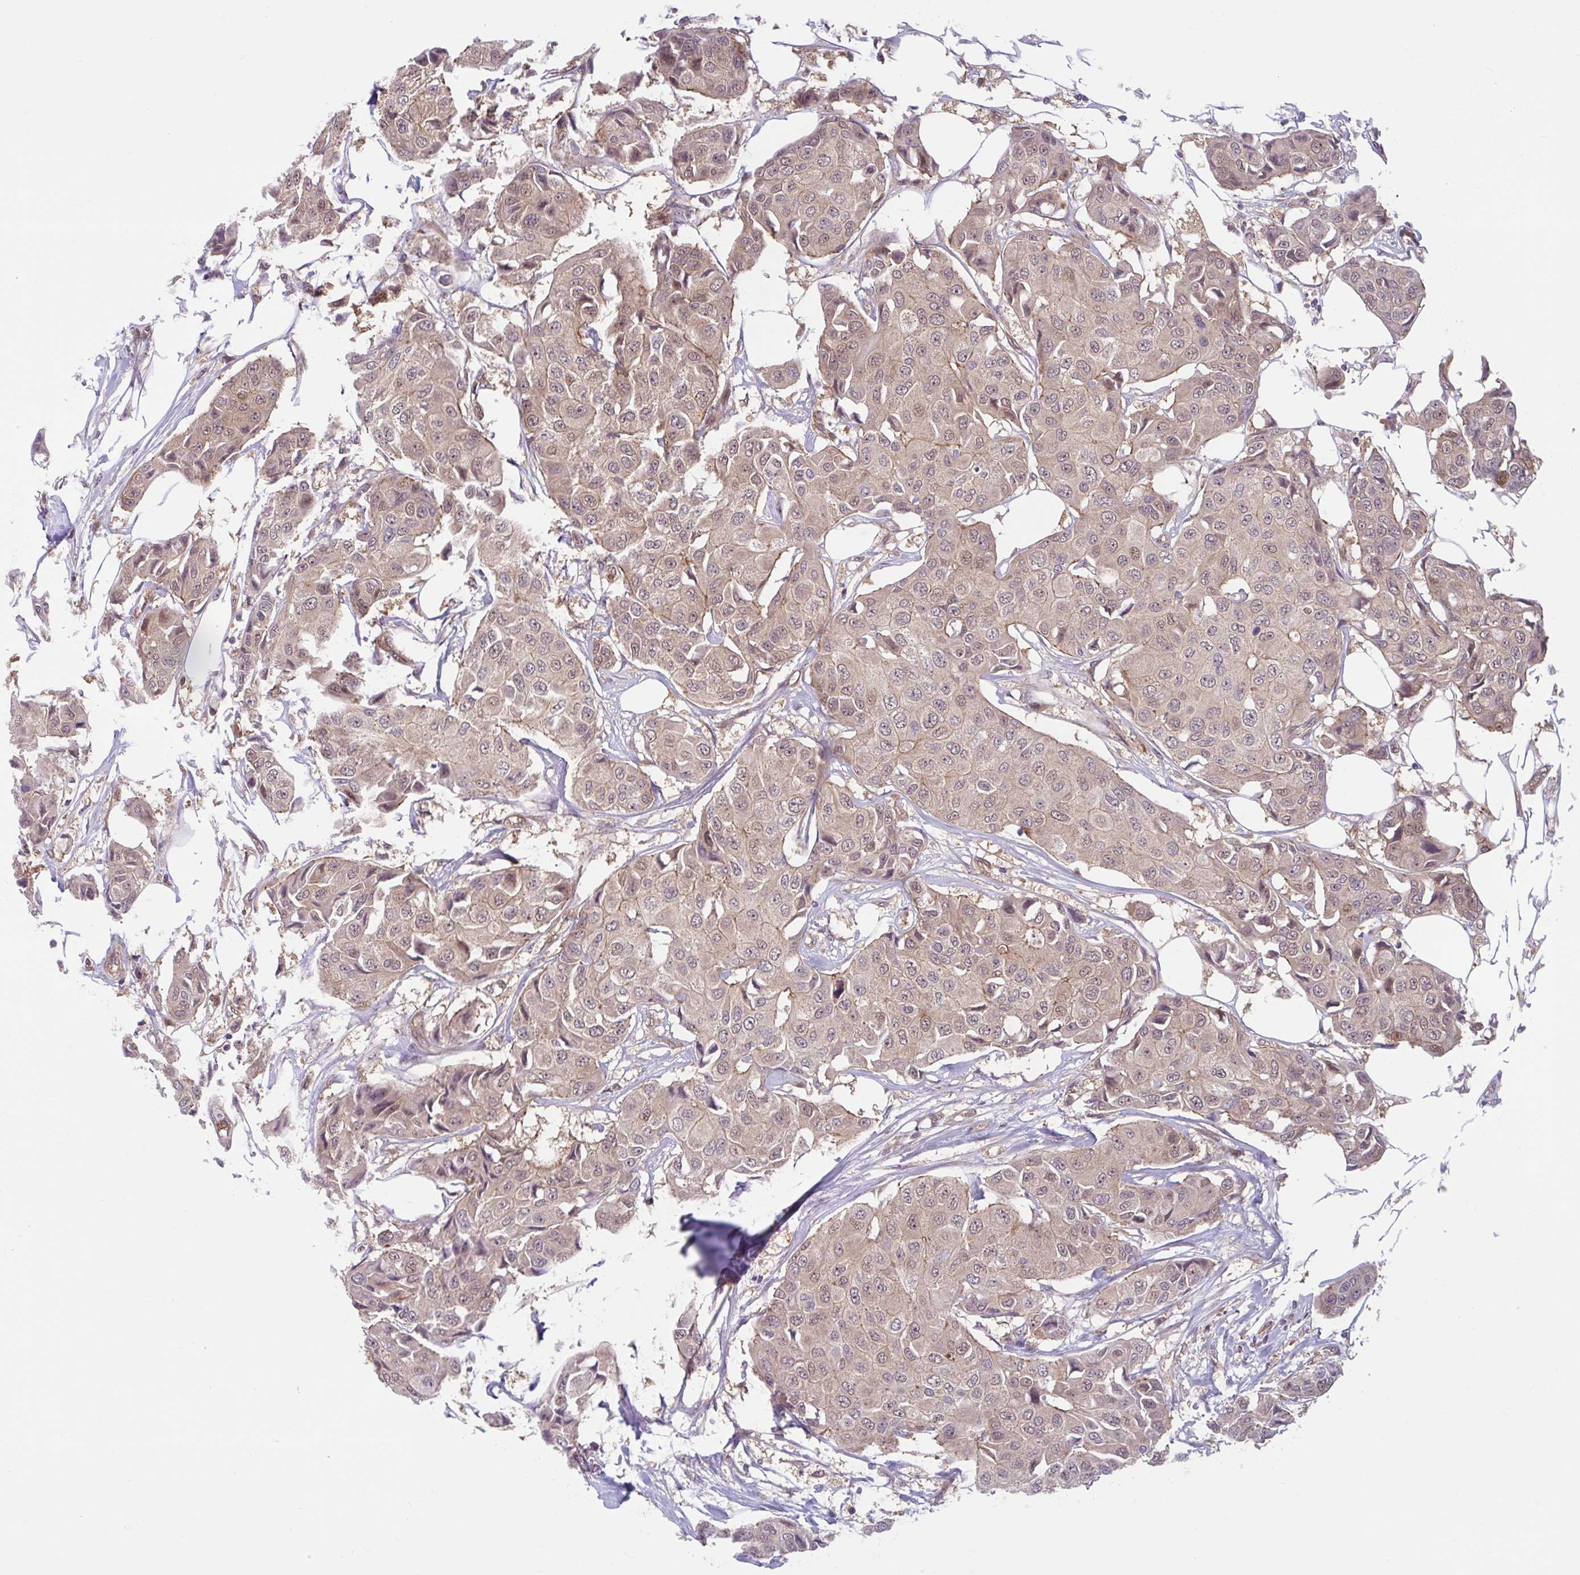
{"staining": {"intensity": "weak", "quantity": "25%-75%", "location": "cytoplasmic/membranous"}, "tissue": "breast cancer", "cell_type": "Tumor cells", "image_type": "cancer", "snomed": [{"axis": "morphology", "description": "Duct carcinoma"}, {"axis": "topography", "description": "Breast"}, {"axis": "topography", "description": "Lymph node"}], "caption": "This photomicrograph exhibits immunohistochemistry staining of breast infiltrating ductal carcinoma, with low weak cytoplasmic/membranous positivity in approximately 25%-75% of tumor cells.", "gene": "HMBS", "patient": {"sex": "female", "age": 80}}